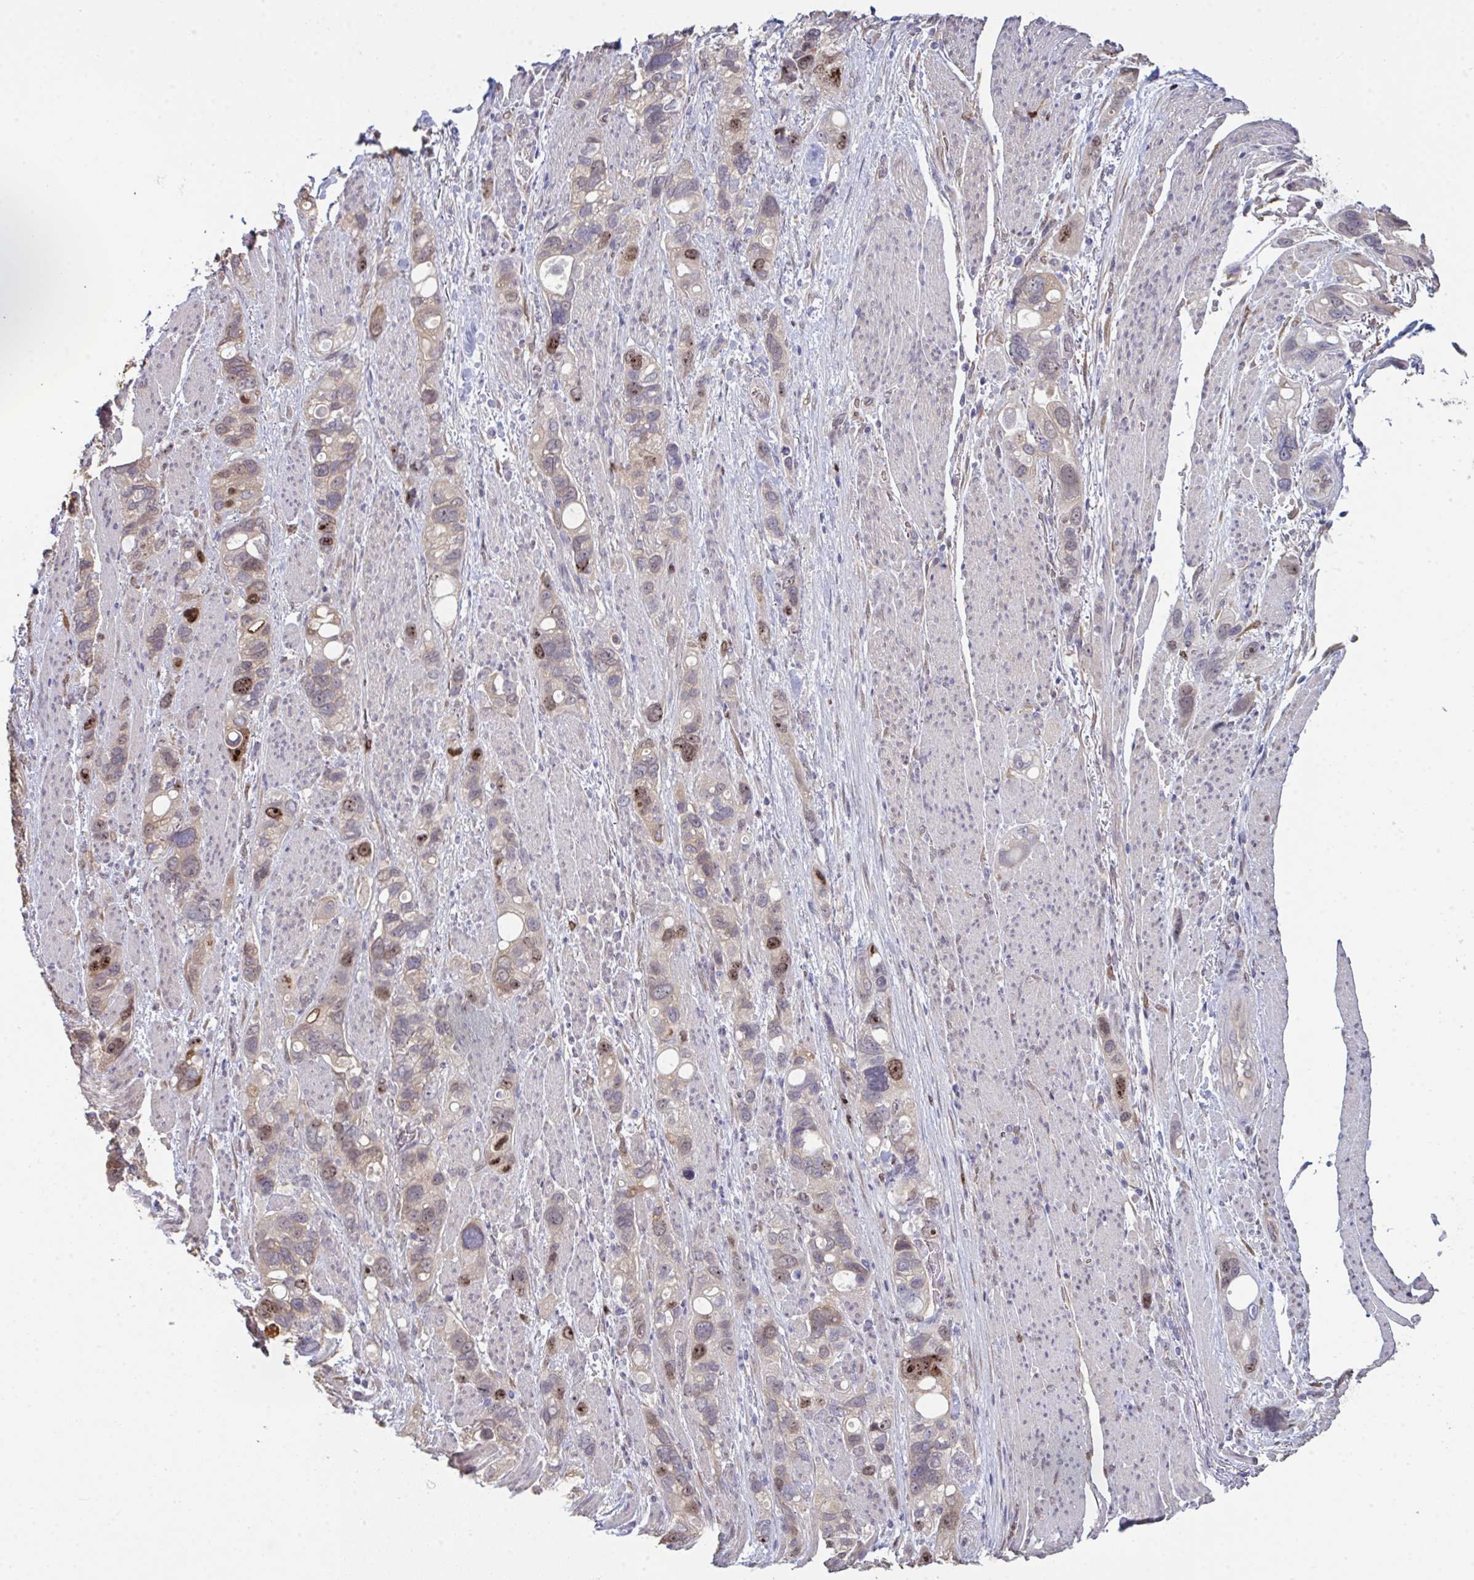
{"staining": {"intensity": "moderate", "quantity": "<25%", "location": "cytoplasmic/membranous,nuclear"}, "tissue": "stomach cancer", "cell_type": "Tumor cells", "image_type": "cancer", "snomed": [{"axis": "morphology", "description": "Adenocarcinoma, NOS"}, {"axis": "topography", "description": "Stomach, upper"}], "caption": "IHC histopathology image of stomach cancer stained for a protein (brown), which shows low levels of moderate cytoplasmic/membranous and nuclear positivity in about <25% of tumor cells.", "gene": "SETD7", "patient": {"sex": "female", "age": 81}}